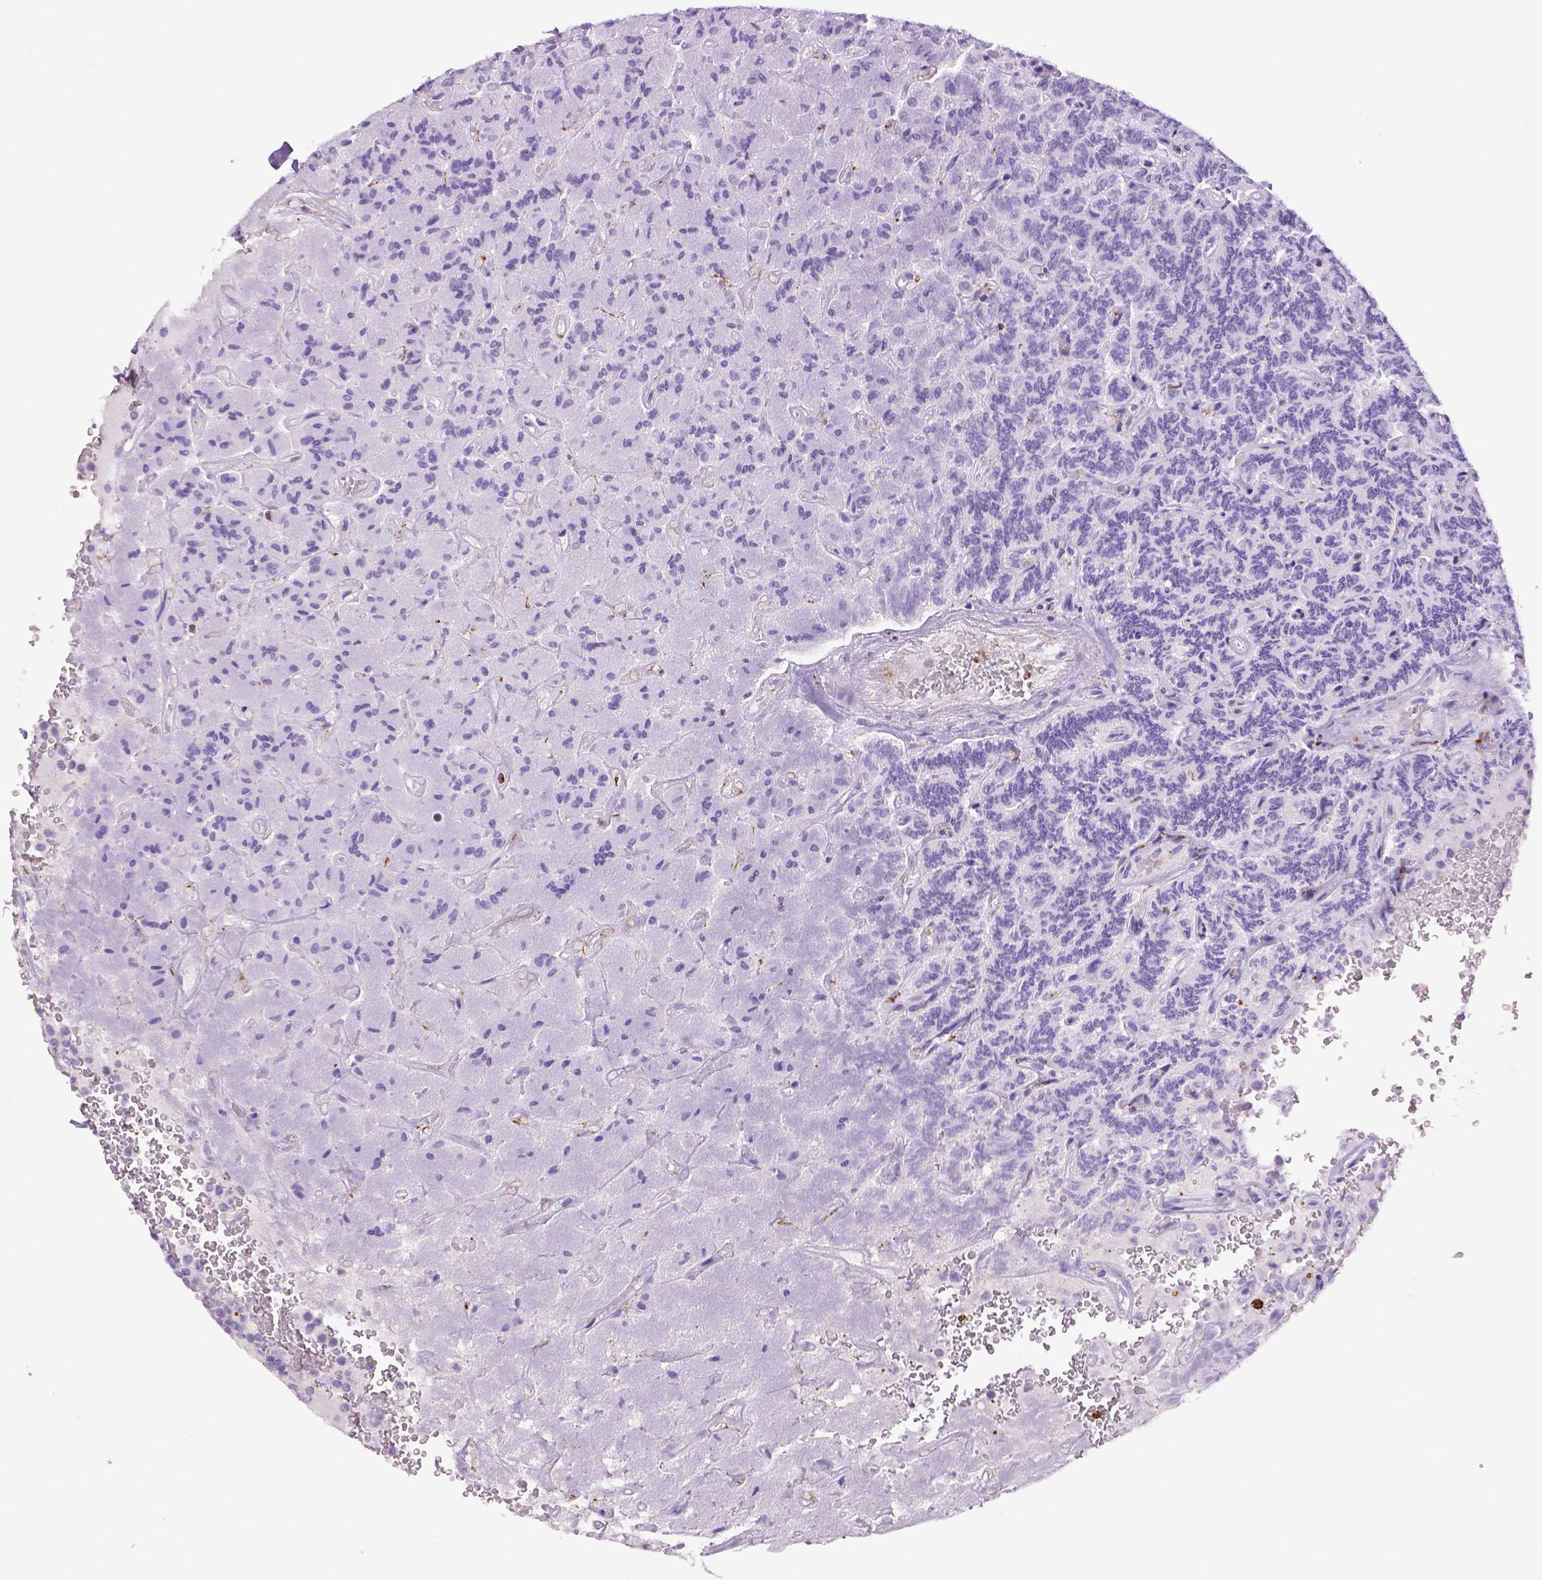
{"staining": {"intensity": "negative", "quantity": "none", "location": "none"}, "tissue": "carcinoid", "cell_type": "Tumor cells", "image_type": "cancer", "snomed": [{"axis": "morphology", "description": "Carcinoid, malignant, NOS"}, {"axis": "topography", "description": "Pancreas"}], "caption": "DAB immunohistochemical staining of human malignant carcinoid displays no significant positivity in tumor cells.", "gene": "CD68", "patient": {"sex": "male", "age": 36}}